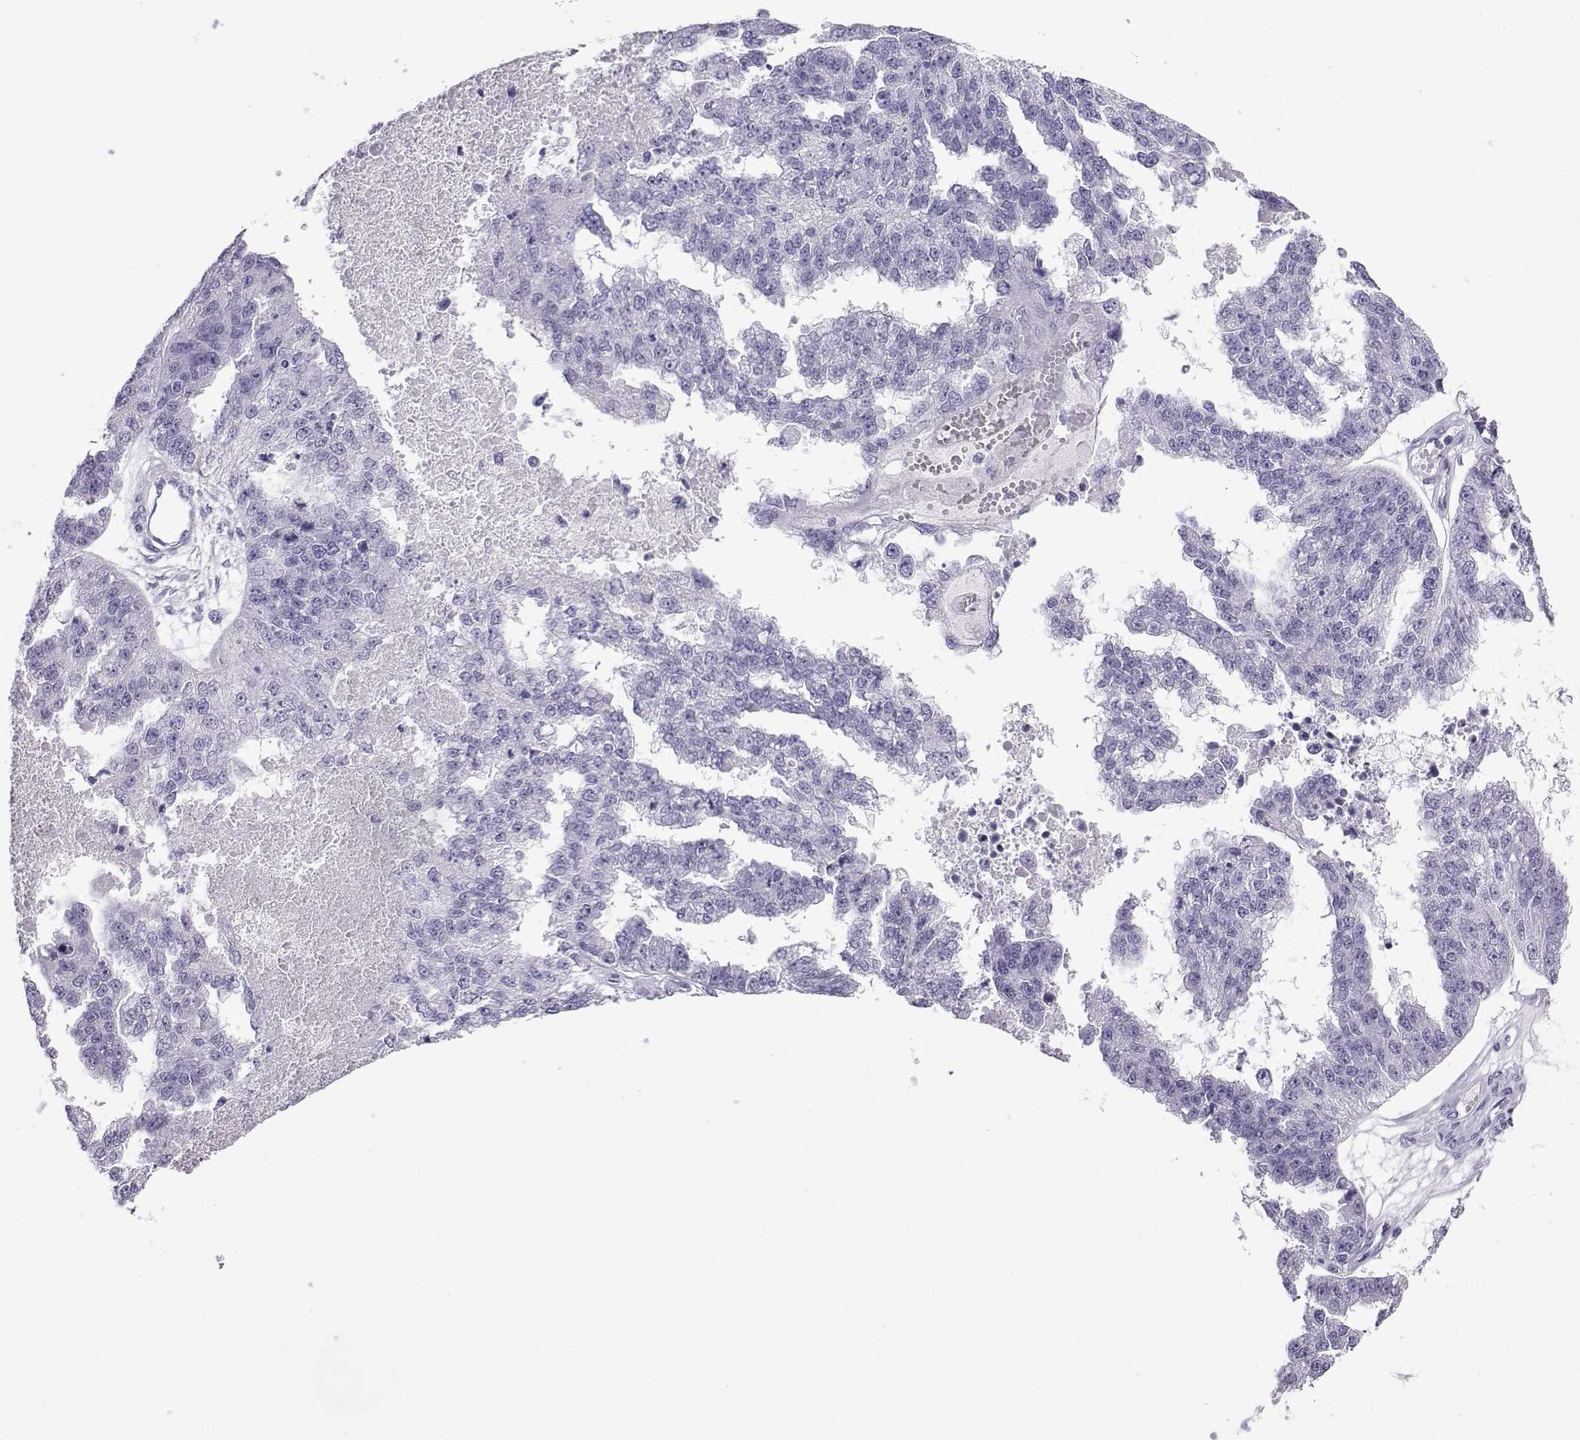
{"staining": {"intensity": "negative", "quantity": "none", "location": "none"}, "tissue": "ovarian cancer", "cell_type": "Tumor cells", "image_type": "cancer", "snomed": [{"axis": "morphology", "description": "Cystadenocarcinoma, serous, NOS"}, {"axis": "topography", "description": "Ovary"}], "caption": "Immunohistochemistry image of neoplastic tissue: ovarian cancer stained with DAB (3,3'-diaminobenzidine) displays no significant protein staining in tumor cells. (Immunohistochemistry, brightfield microscopy, high magnification).", "gene": "NEFL", "patient": {"sex": "female", "age": 58}}